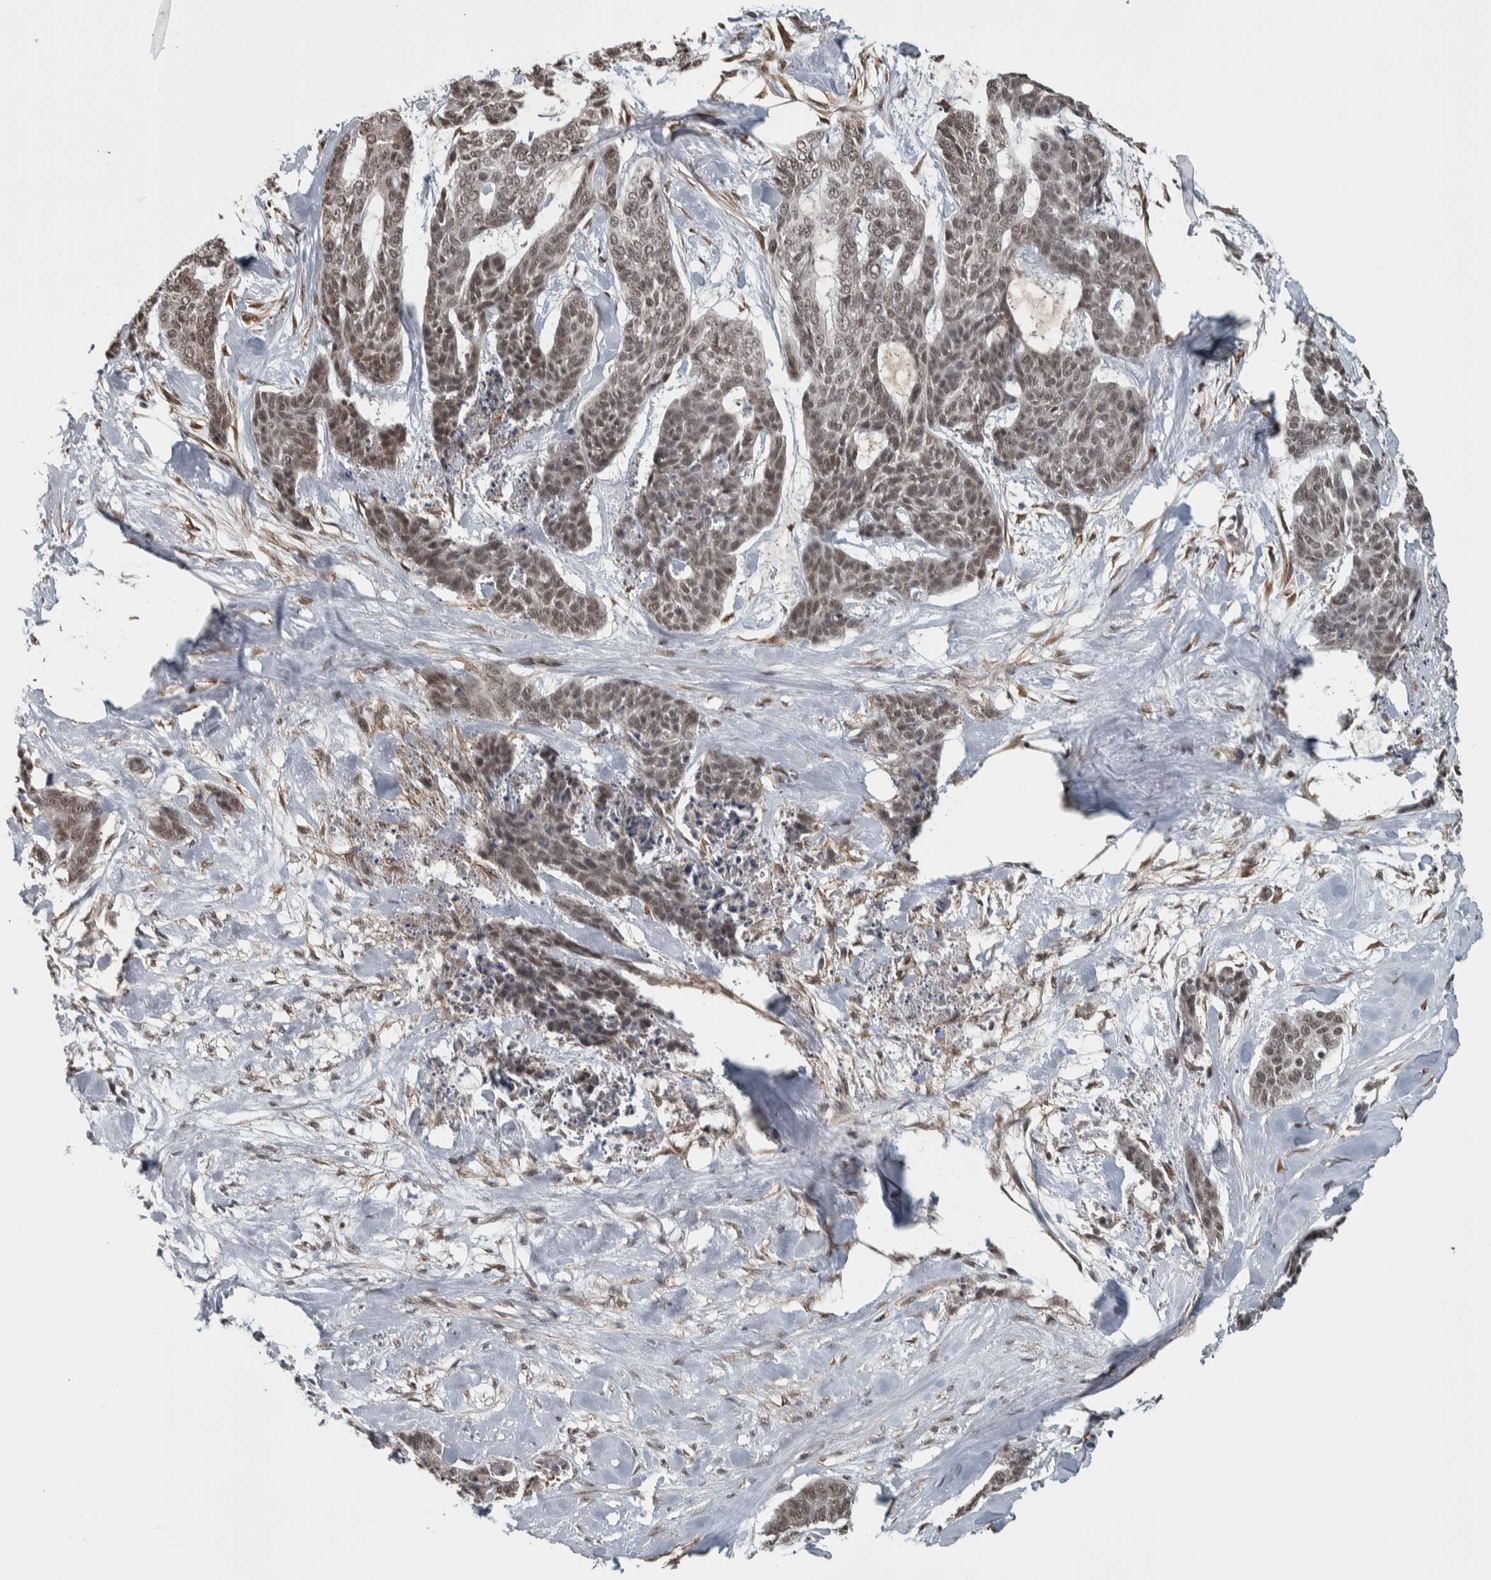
{"staining": {"intensity": "weak", "quantity": ">75%", "location": "nuclear"}, "tissue": "skin cancer", "cell_type": "Tumor cells", "image_type": "cancer", "snomed": [{"axis": "morphology", "description": "Basal cell carcinoma"}, {"axis": "topography", "description": "Skin"}], "caption": "Basal cell carcinoma (skin) stained with a protein marker displays weak staining in tumor cells.", "gene": "DDX42", "patient": {"sex": "female", "age": 64}}